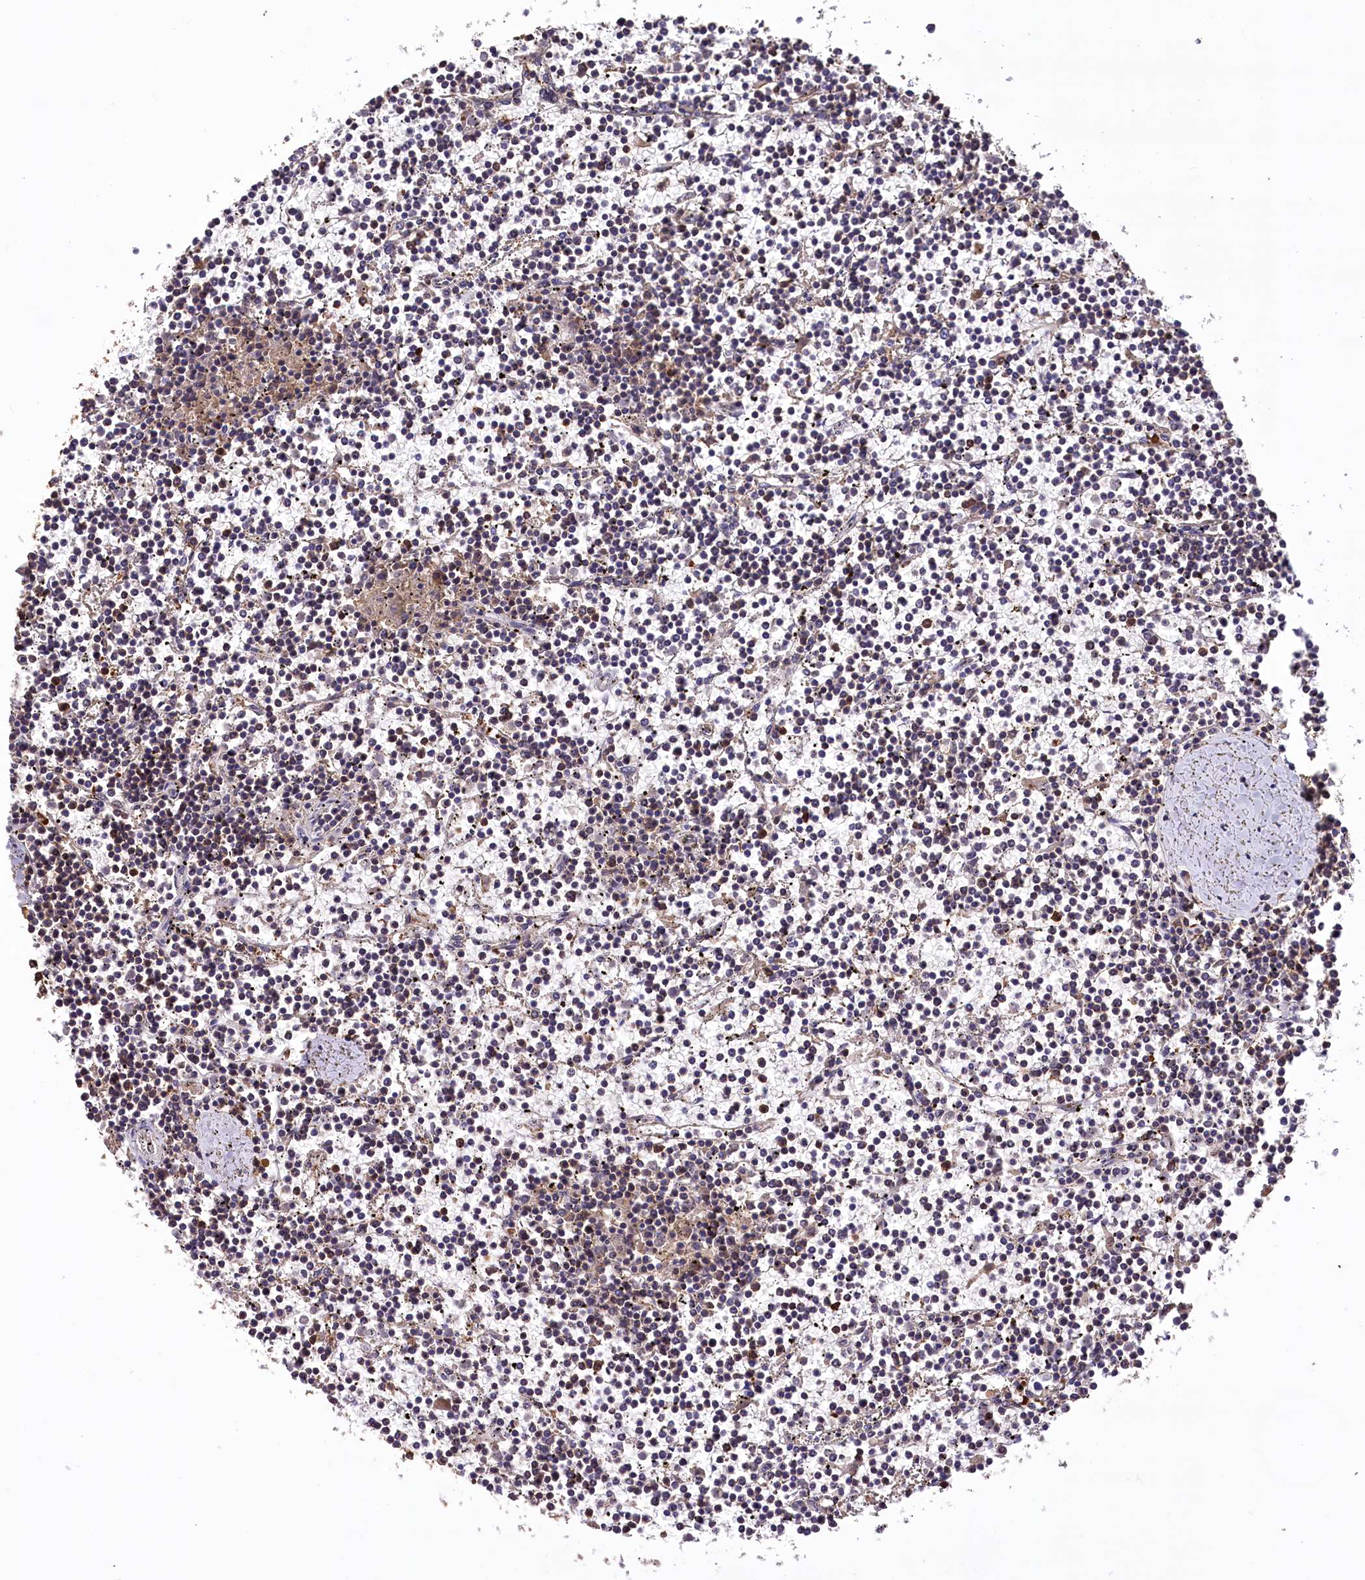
{"staining": {"intensity": "negative", "quantity": "none", "location": "none"}, "tissue": "lymphoma", "cell_type": "Tumor cells", "image_type": "cancer", "snomed": [{"axis": "morphology", "description": "Malignant lymphoma, non-Hodgkin's type, Low grade"}, {"axis": "topography", "description": "Spleen"}], "caption": "The histopathology image demonstrates no staining of tumor cells in lymphoma.", "gene": "DPP3", "patient": {"sex": "female", "age": 19}}